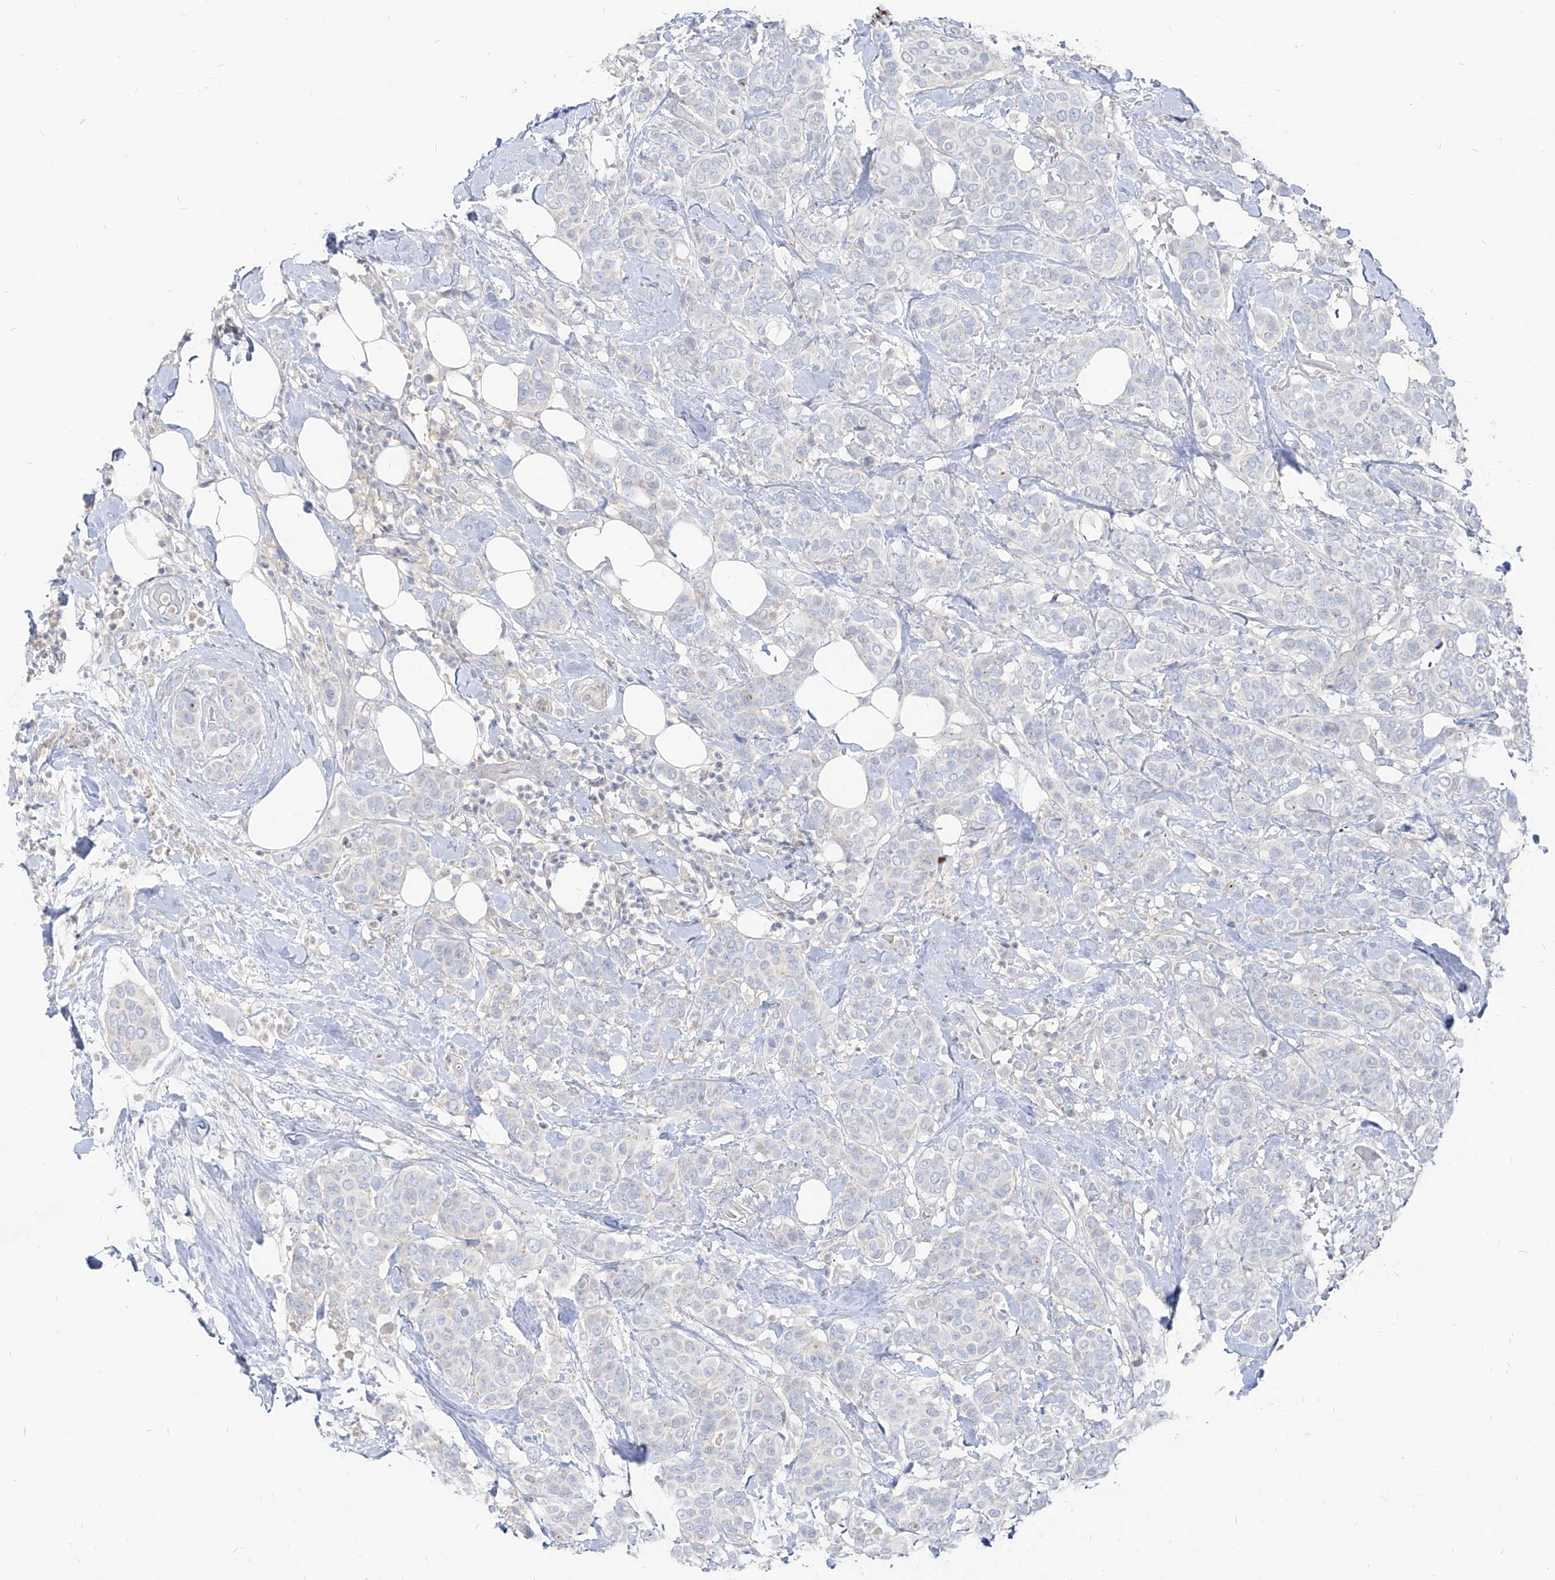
{"staining": {"intensity": "negative", "quantity": "none", "location": "none"}, "tissue": "breast cancer", "cell_type": "Tumor cells", "image_type": "cancer", "snomed": [{"axis": "morphology", "description": "Lobular carcinoma"}, {"axis": "topography", "description": "Breast"}], "caption": "Immunohistochemistry (IHC) image of breast lobular carcinoma stained for a protein (brown), which demonstrates no staining in tumor cells.", "gene": "RBFOX3", "patient": {"sex": "female", "age": 51}}